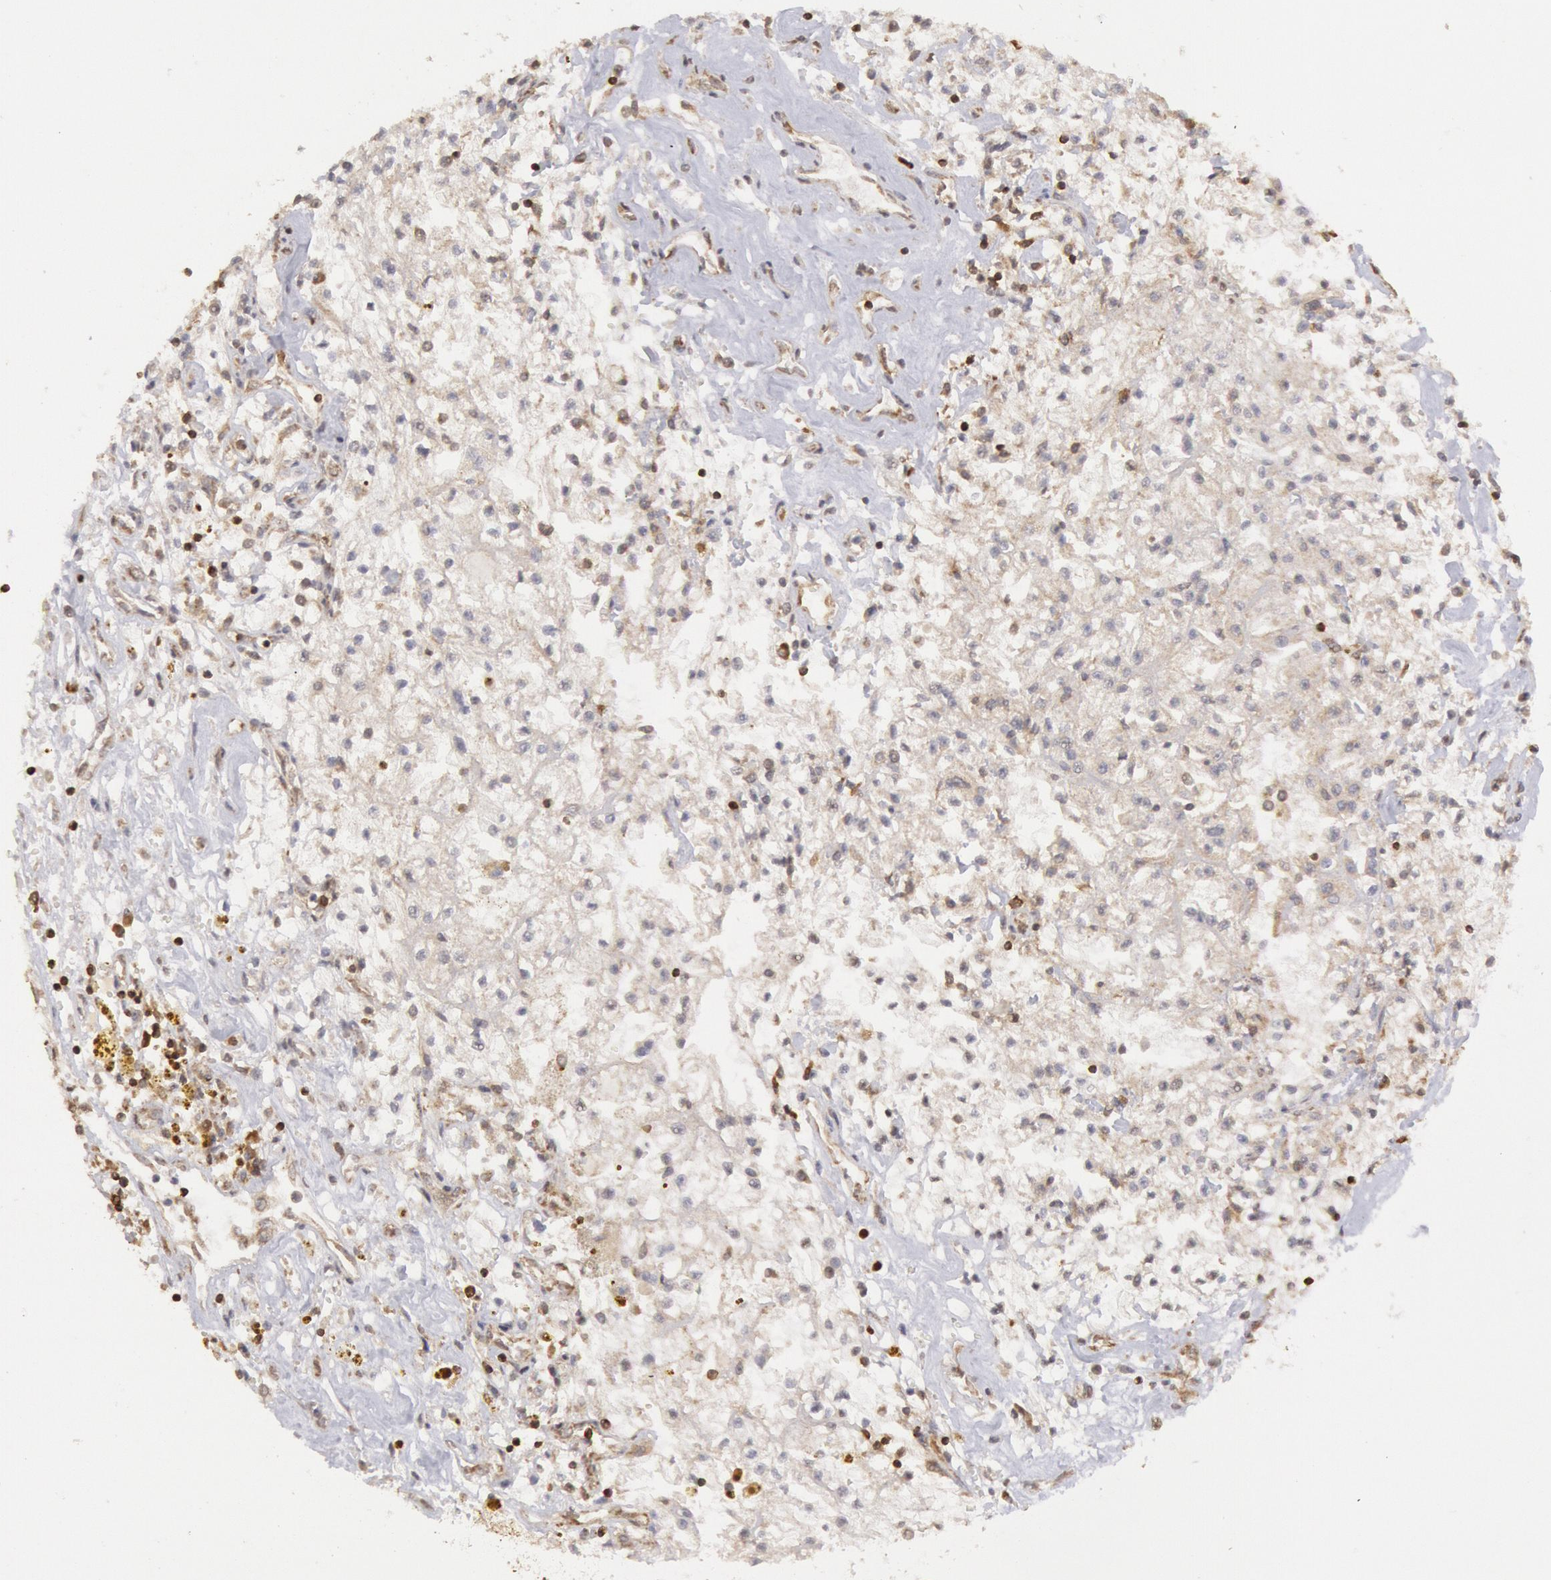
{"staining": {"intensity": "weak", "quantity": "25%-75%", "location": "cytoplasmic/membranous"}, "tissue": "renal cancer", "cell_type": "Tumor cells", "image_type": "cancer", "snomed": [{"axis": "morphology", "description": "Adenocarcinoma, NOS"}, {"axis": "topography", "description": "Kidney"}], "caption": "IHC image of neoplastic tissue: adenocarcinoma (renal) stained using immunohistochemistry (IHC) reveals low levels of weak protein expression localized specifically in the cytoplasmic/membranous of tumor cells, appearing as a cytoplasmic/membranous brown color.", "gene": "TAP2", "patient": {"sex": "male", "age": 78}}